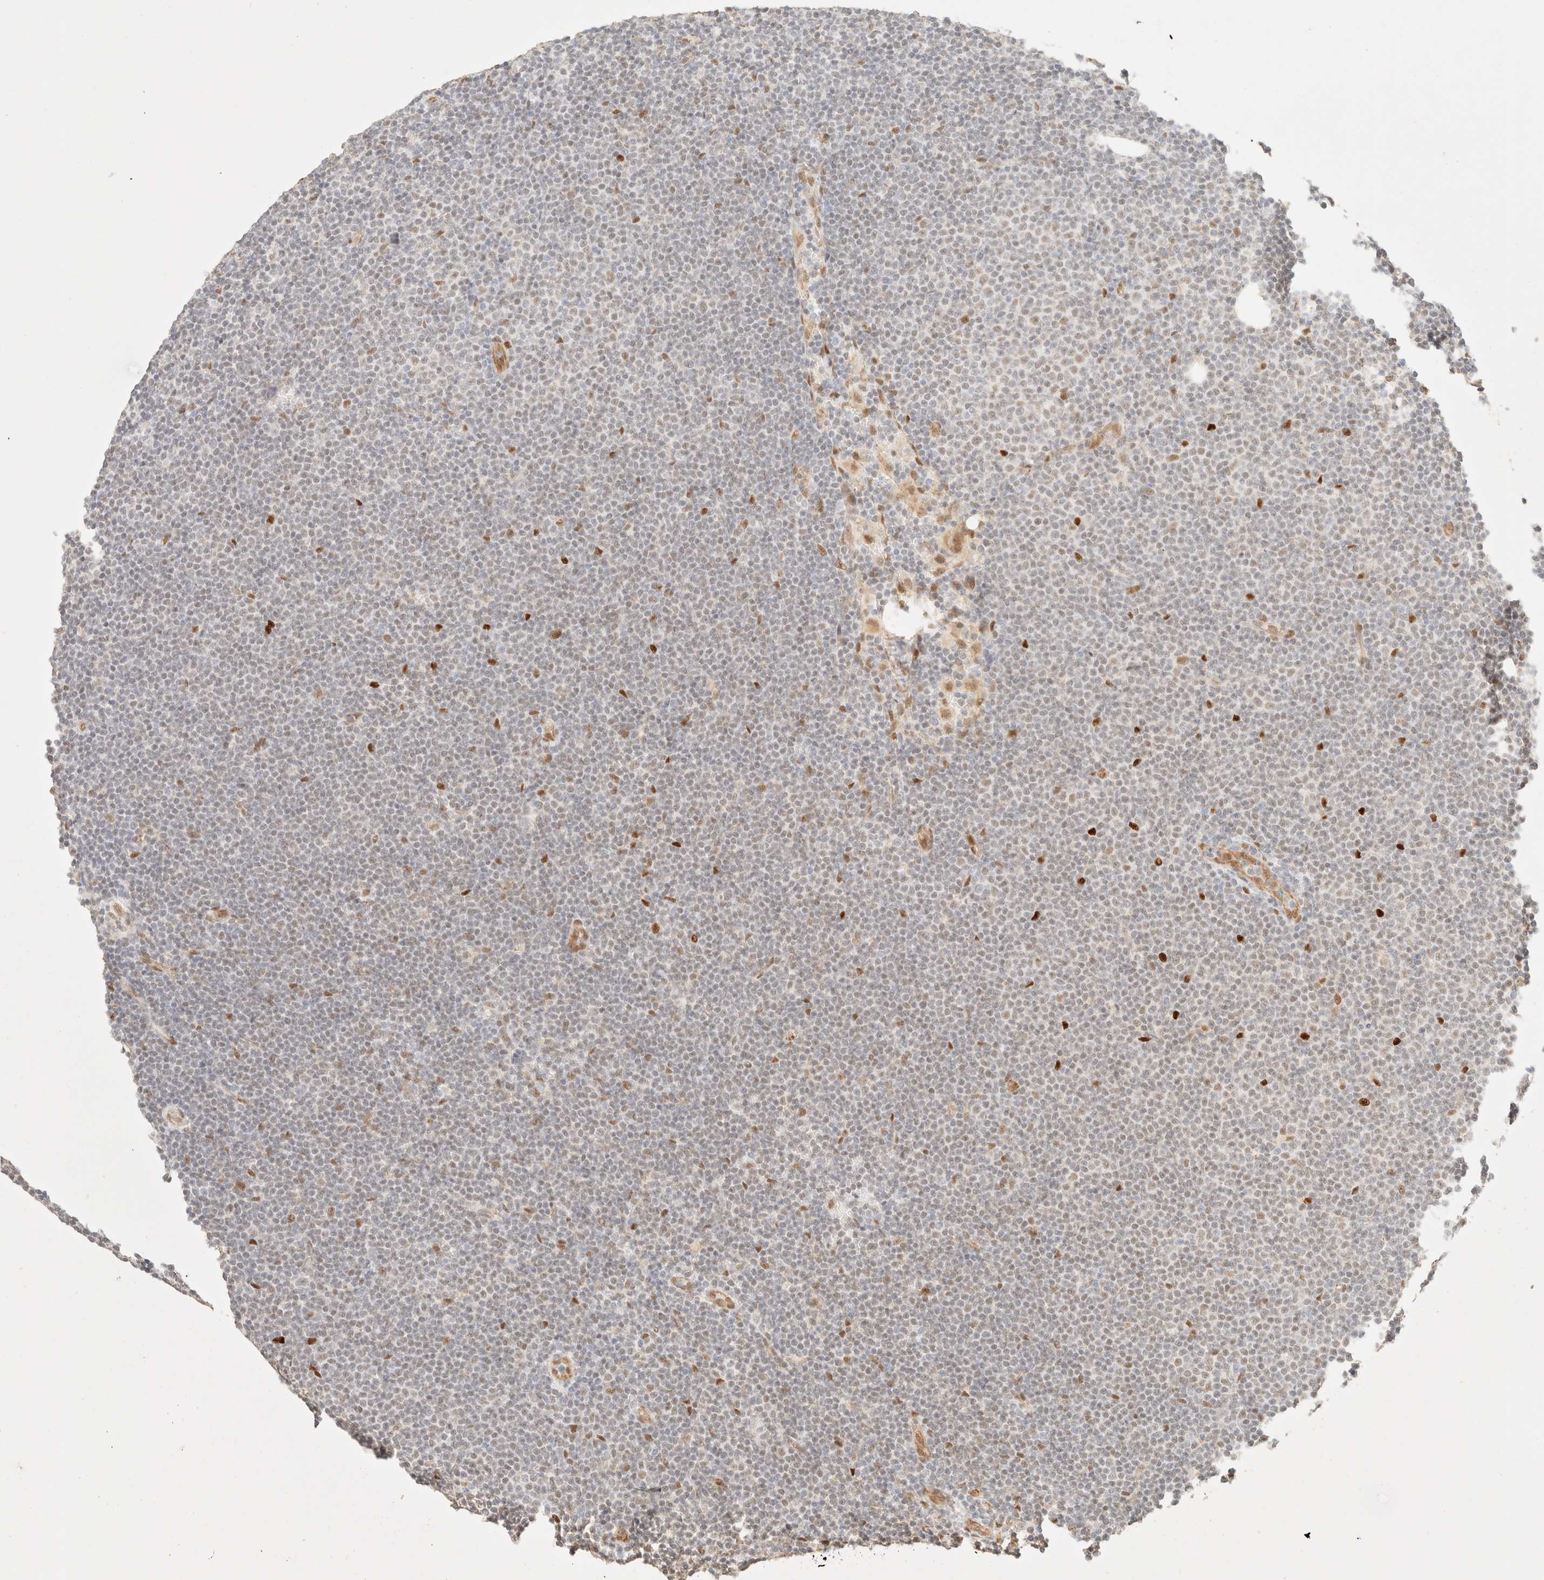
{"staining": {"intensity": "negative", "quantity": "none", "location": "none"}, "tissue": "lymphoma", "cell_type": "Tumor cells", "image_type": "cancer", "snomed": [{"axis": "morphology", "description": "Malignant lymphoma, non-Hodgkin's type, Low grade"}, {"axis": "topography", "description": "Lymph node"}], "caption": "Immunohistochemistry (IHC) photomicrograph of neoplastic tissue: low-grade malignant lymphoma, non-Hodgkin's type stained with DAB (3,3'-diaminobenzidine) demonstrates no significant protein positivity in tumor cells.", "gene": "ZSCAN18", "patient": {"sex": "female", "age": 53}}